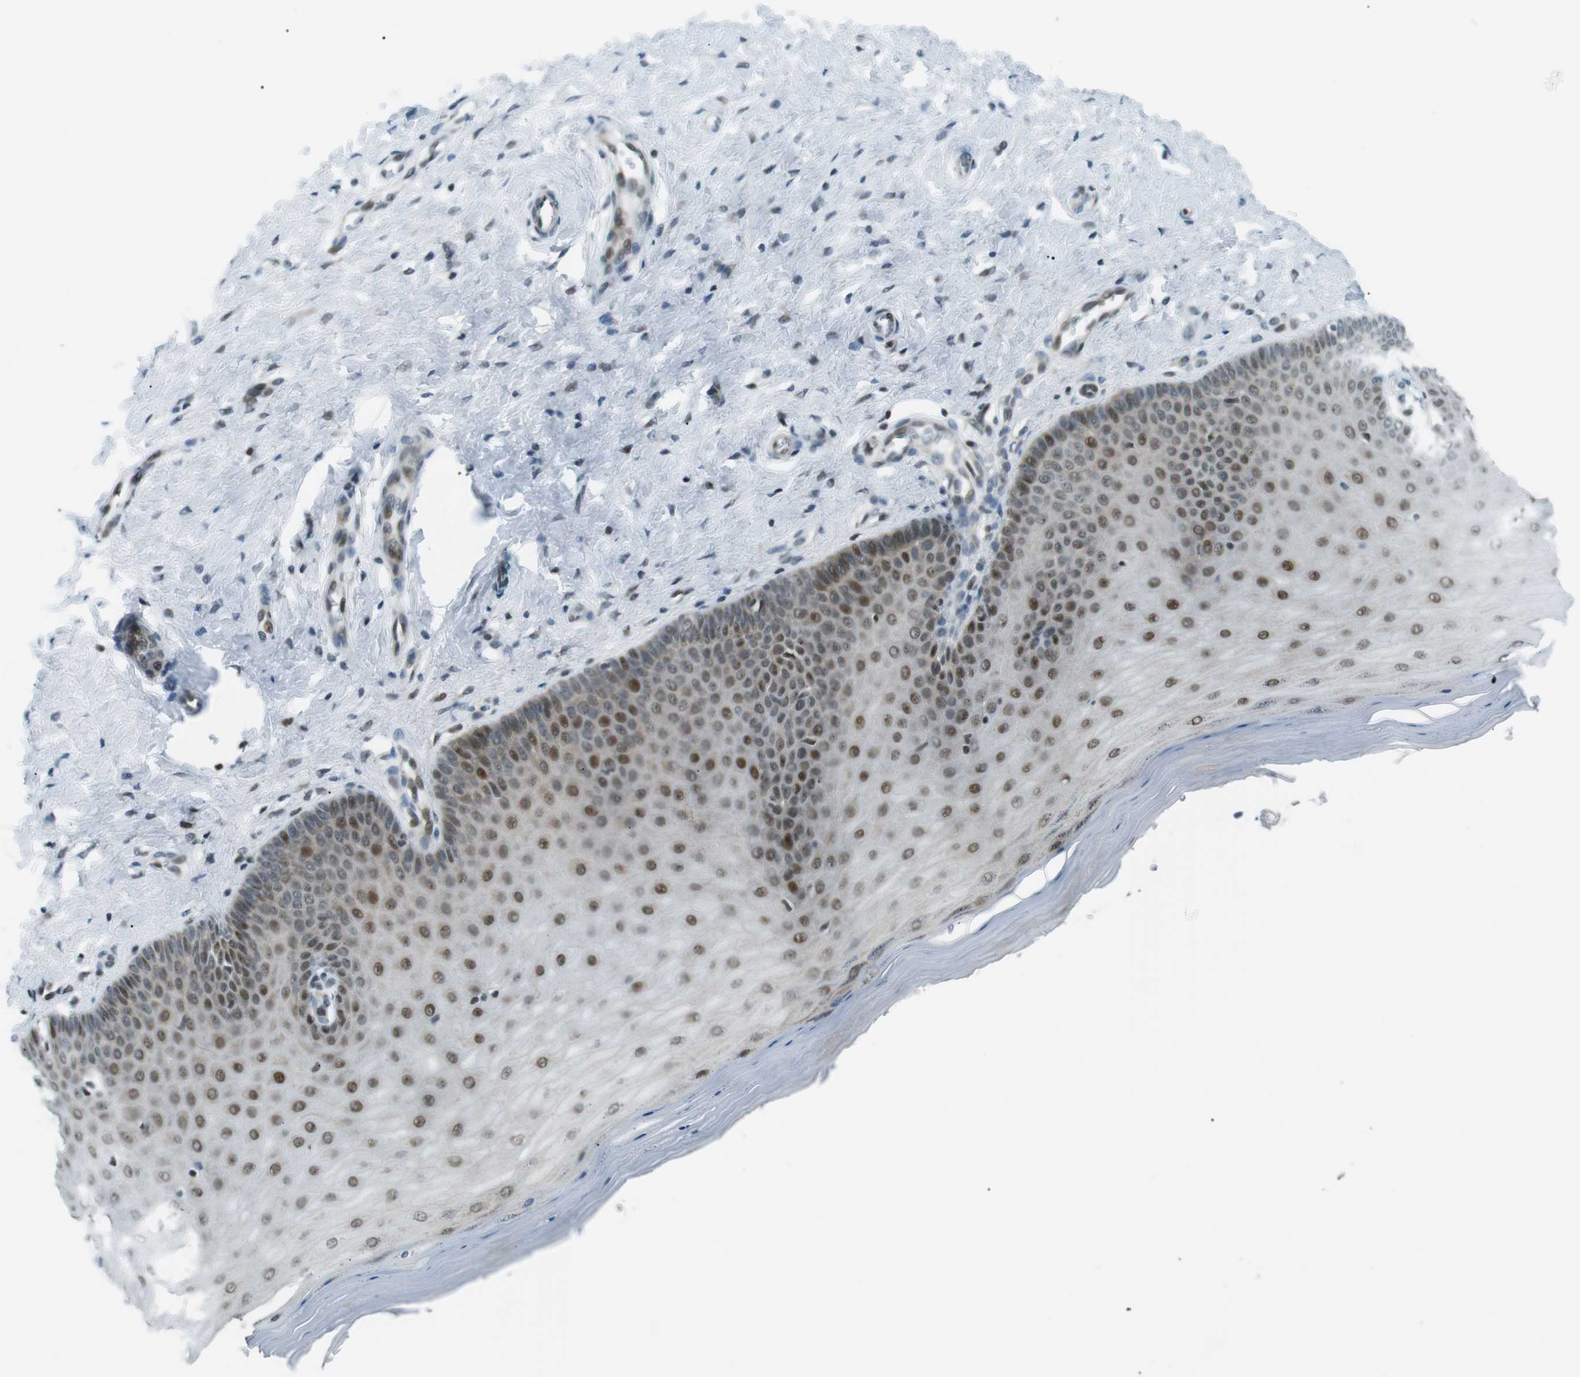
{"staining": {"intensity": "strong", "quantity": "25%-75%", "location": "nuclear"}, "tissue": "cervix", "cell_type": "Glandular cells", "image_type": "normal", "snomed": [{"axis": "morphology", "description": "Normal tissue, NOS"}, {"axis": "topography", "description": "Cervix"}], "caption": "Cervix stained for a protein (brown) displays strong nuclear positive positivity in about 25%-75% of glandular cells.", "gene": "PJA1", "patient": {"sex": "female", "age": 55}}